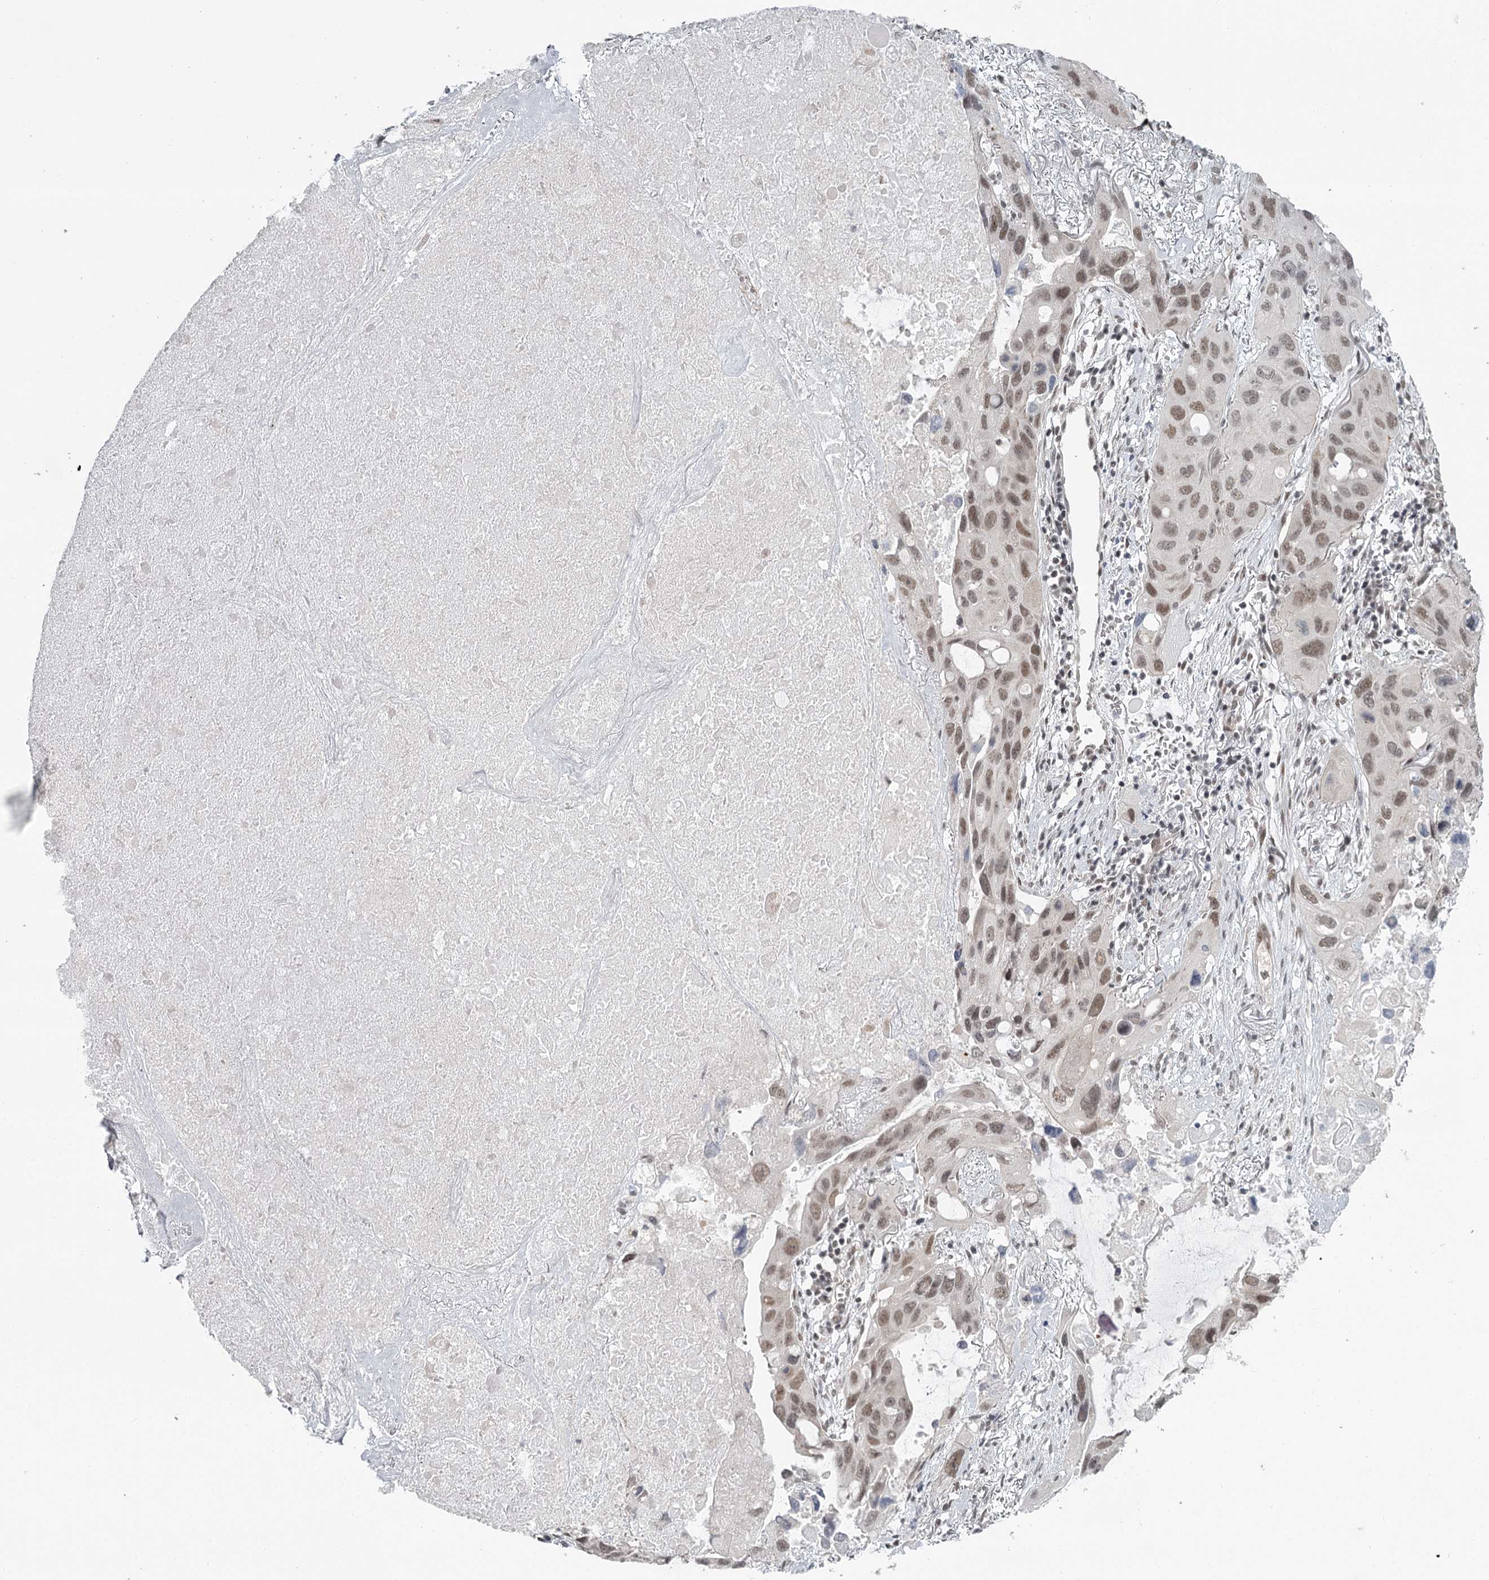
{"staining": {"intensity": "moderate", "quantity": ">75%", "location": "nuclear"}, "tissue": "lung cancer", "cell_type": "Tumor cells", "image_type": "cancer", "snomed": [{"axis": "morphology", "description": "Squamous cell carcinoma, NOS"}, {"axis": "topography", "description": "Lung"}], "caption": "Lung cancer was stained to show a protein in brown. There is medium levels of moderate nuclear expression in about >75% of tumor cells.", "gene": "FAM13C", "patient": {"sex": "female", "age": 73}}